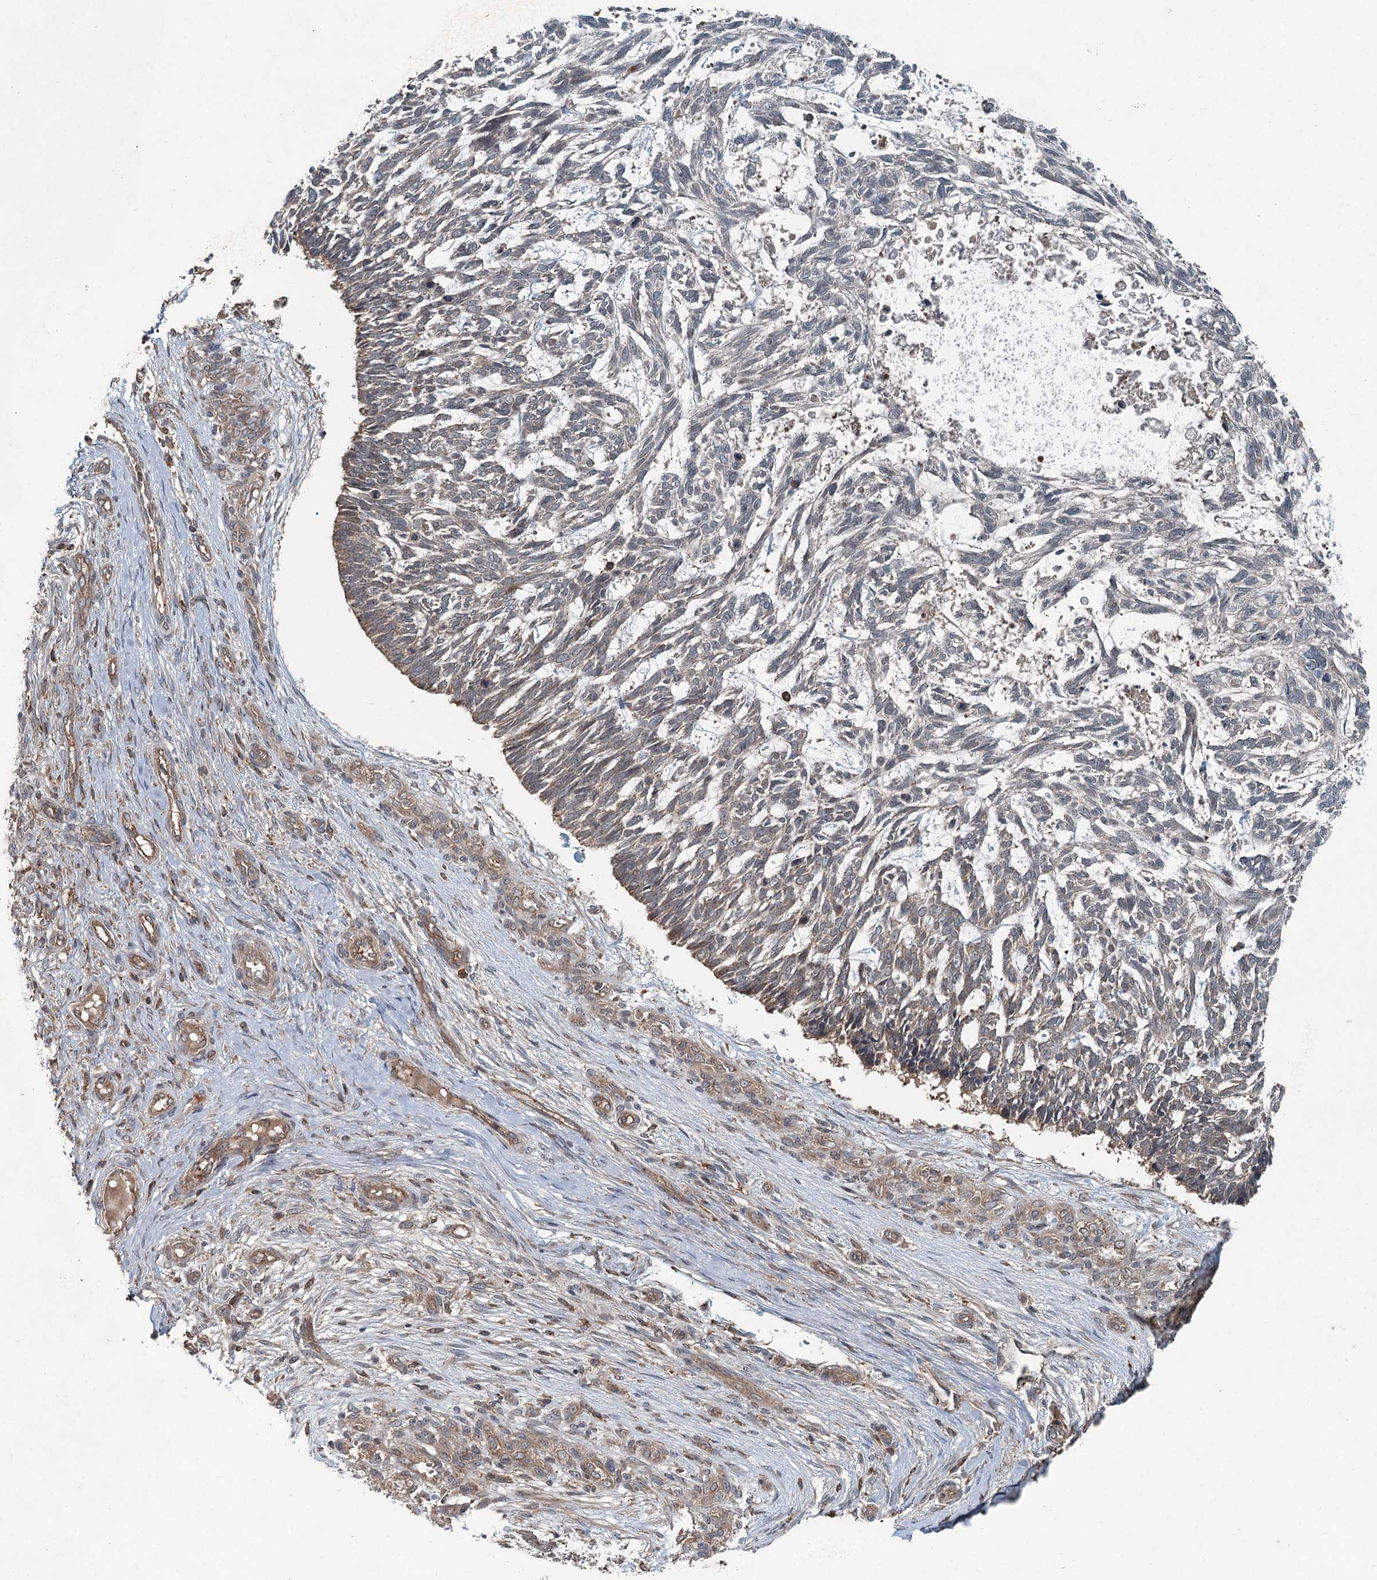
{"staining": {"intensity": "moderate", "quantity": "25%-75%", "location": "cytoplasmic/membranous"}, "tissue": "skin cancer", "cell_type": "Tumor cells", "image_type": "cancer", "snomed": [{"axis": "morphology", "description": "Basal cell carcinoma"}, {"axis": "topography", "description": "Skin"}], "caption": "This image displays IHC staining of human basal cell carcinoma (skin), with medium moderate cytoplasmic/membranous expression in about 25%-75% of tumor cells.", "gene": "SKIC3", "patient": {"sex": "male", "age": 88}}